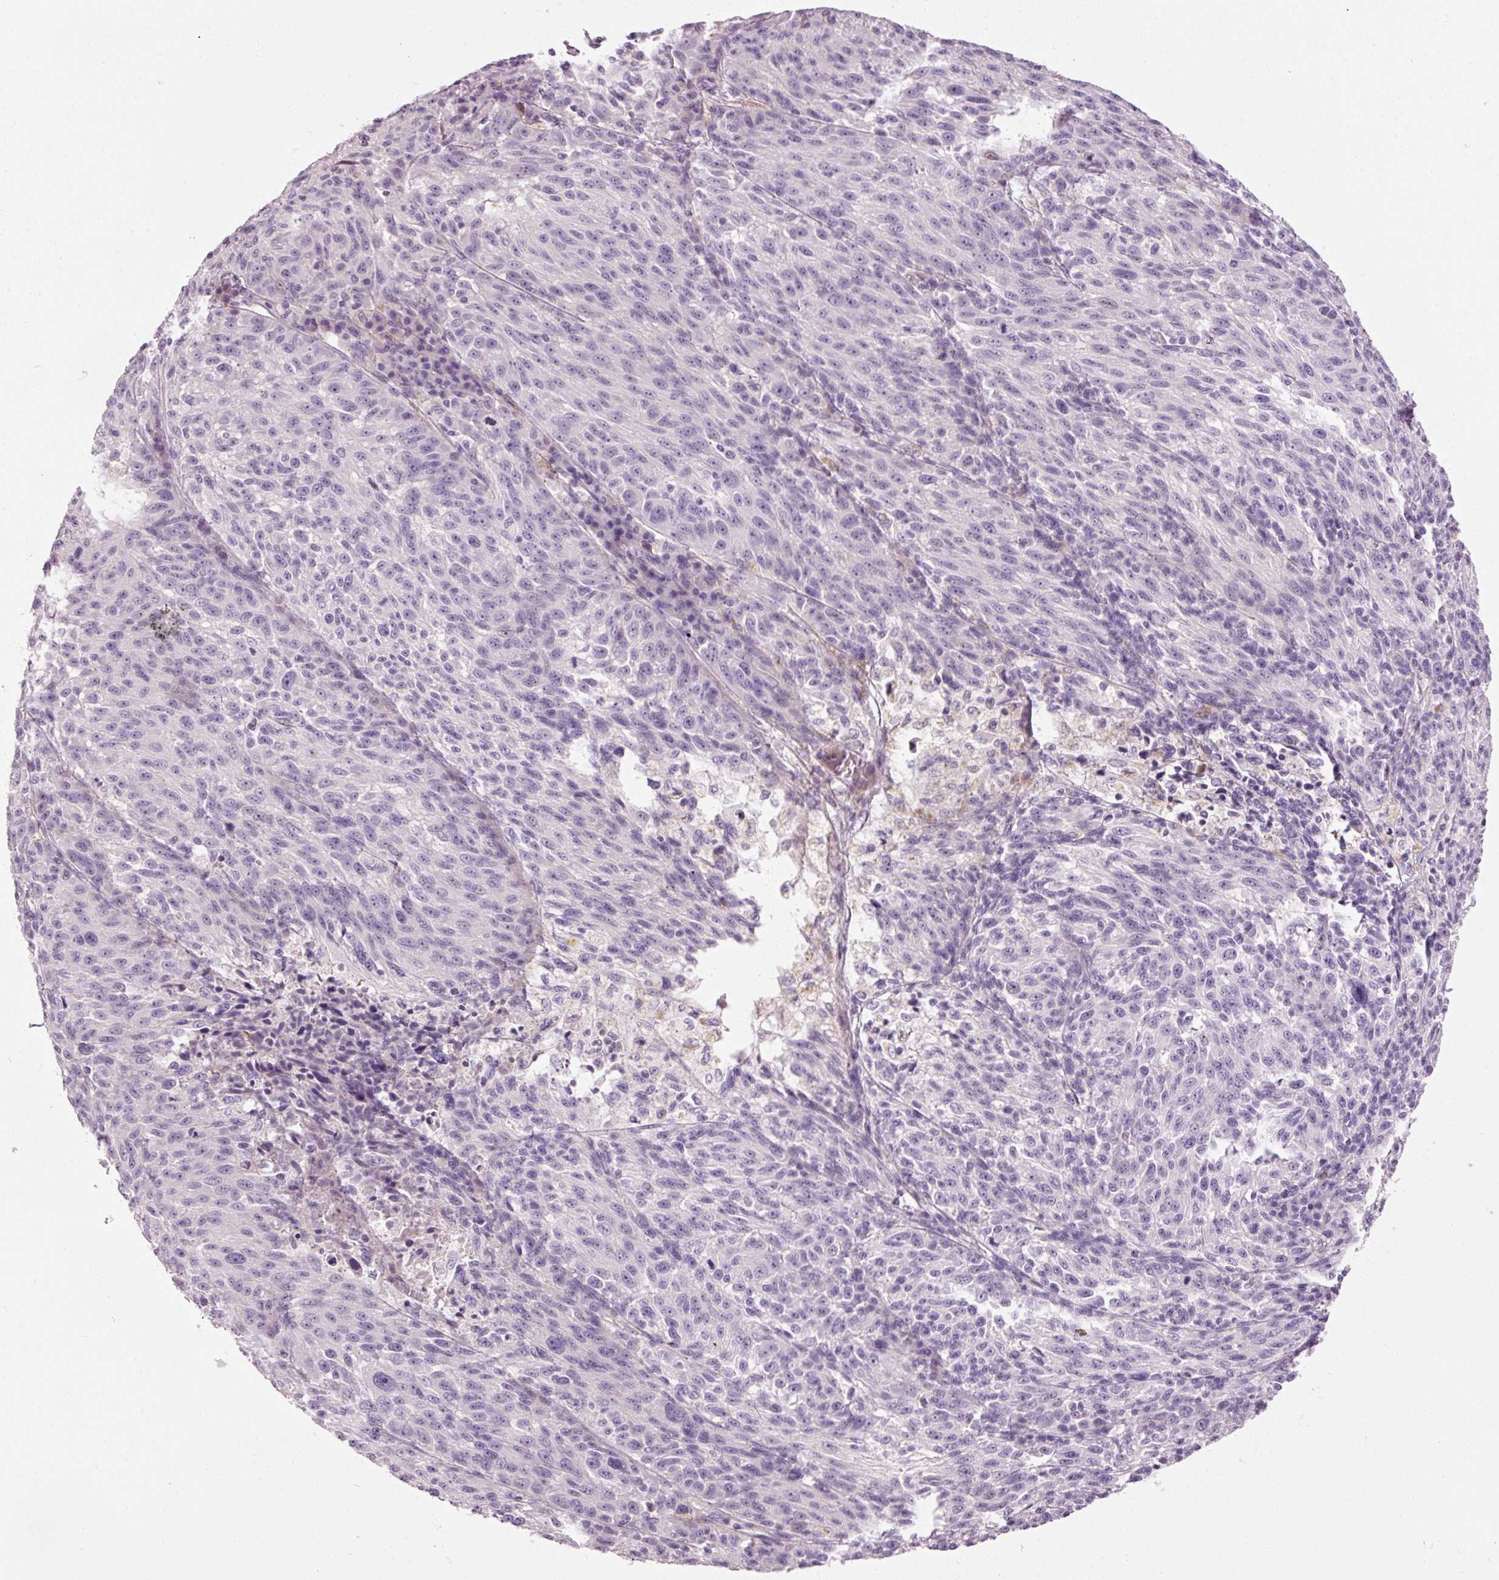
{"staining": {"intensity": "negative", "quantity": "none", "location": "none"}, "tissue": "melanoma", "cell_type": "Tumor cells", "image_type": "cancer", "snomed": [{"axis": "morphology", "description": "Malignant melanoma, NOS"}, {"axis": "topography", "description": "Skin"}], "caption": "The micrograph demonstrates no significant staining in tumor cells of melanoma.", "gene": "MUC5AC", "patient": {"sex": "male", "age": 53}}